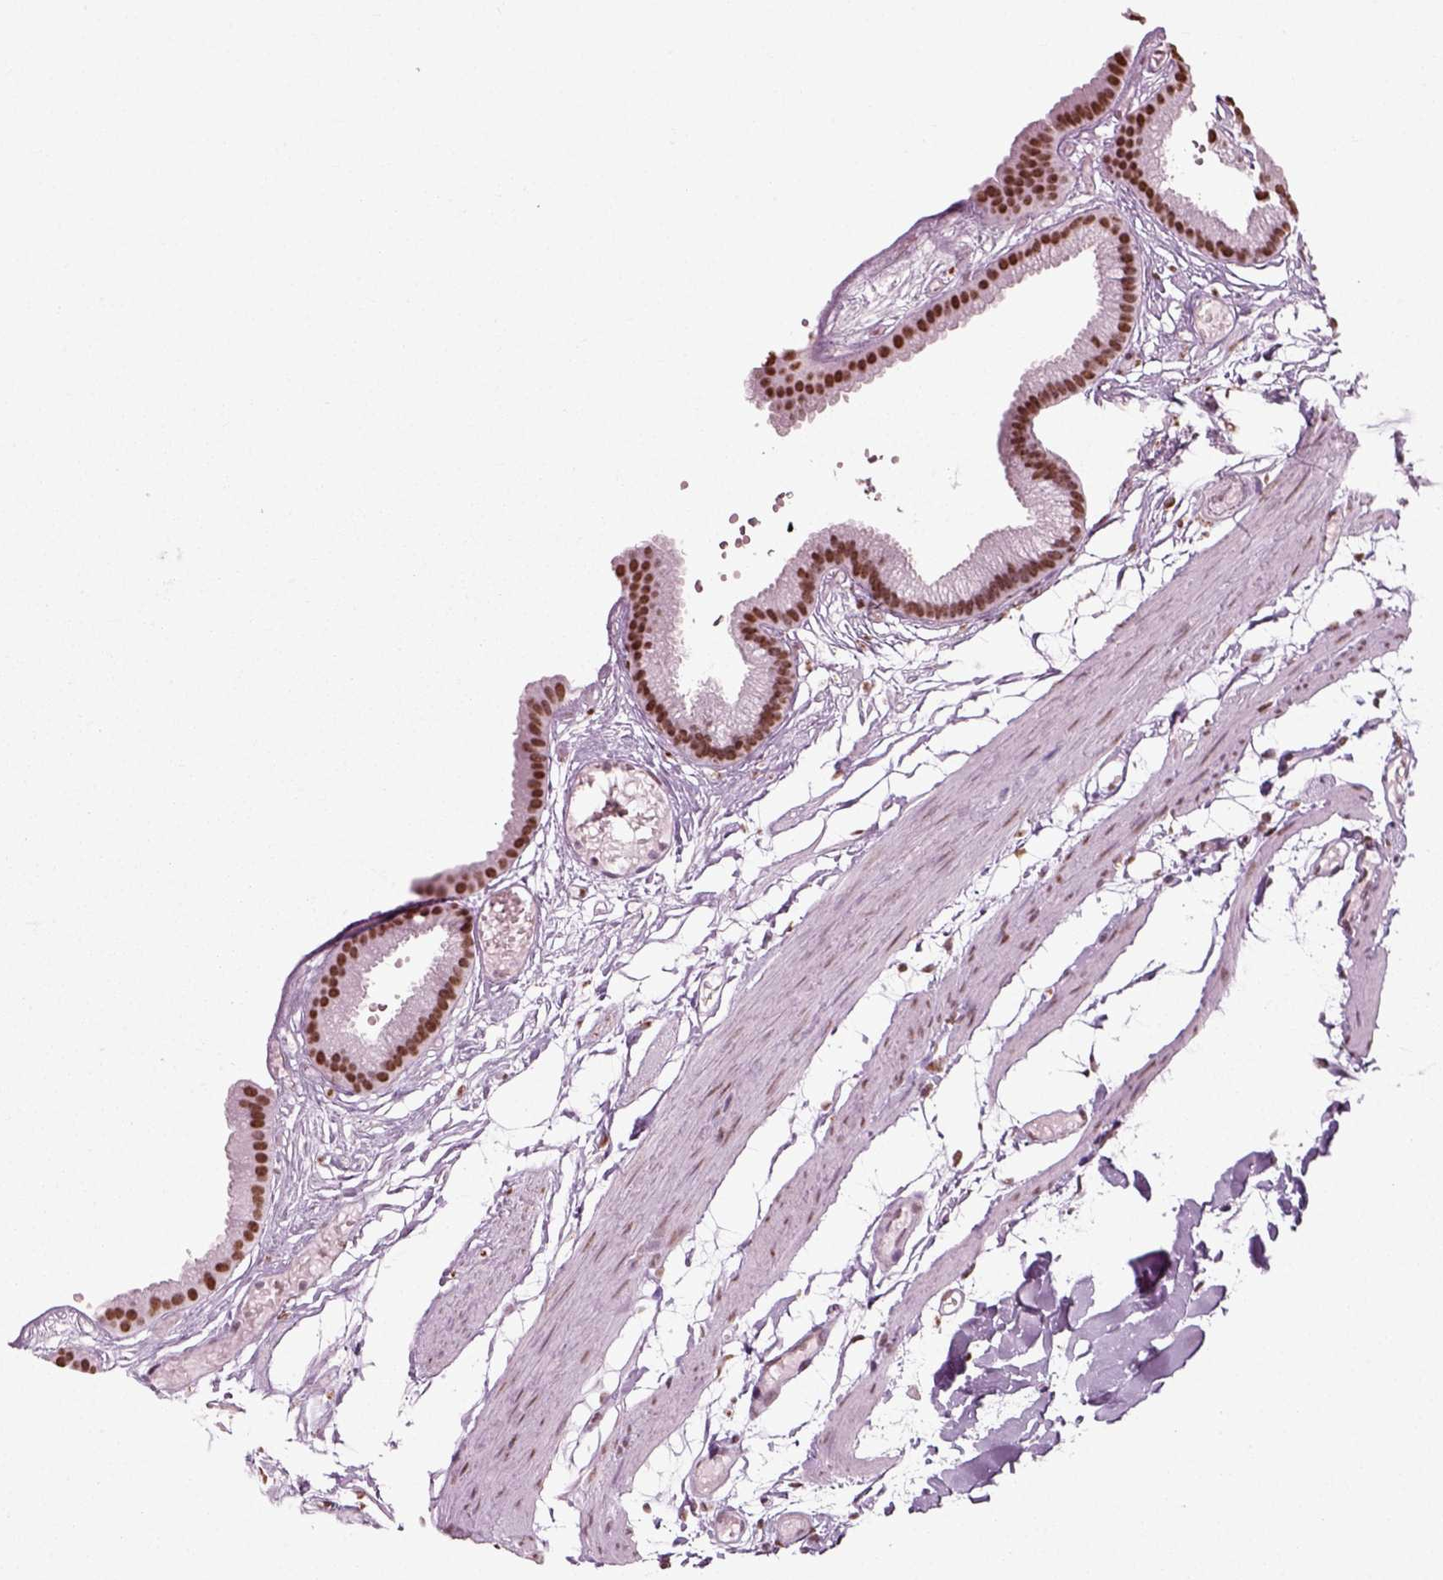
{"staining": {"intensity": "strong", "quantity": ">75%", "location": "nuclear"}, "tissue": "gallbladder", "cell_type": "Glandular cells", "image_type": "normal", "snomed": [{"axis": "morphology", "description": "Normal tissue, NOS"}, {"axis": "topography", "description": "Gallbladder"}], "caption": "Immunohistochemistry (IHC) of unremarkable gallbladder exhibits high levels of strong nuclear positivity in about >75% of glandular cells. The staining was performed using DAB (3,3'-diaminobenzidine) to visualize the protein expression in brown, while the nuclei were stained in blue with hematoxylin (Magnification: 20x).", "gene": "POLR1H", "patient": {"sex": "female", "age": 45}}